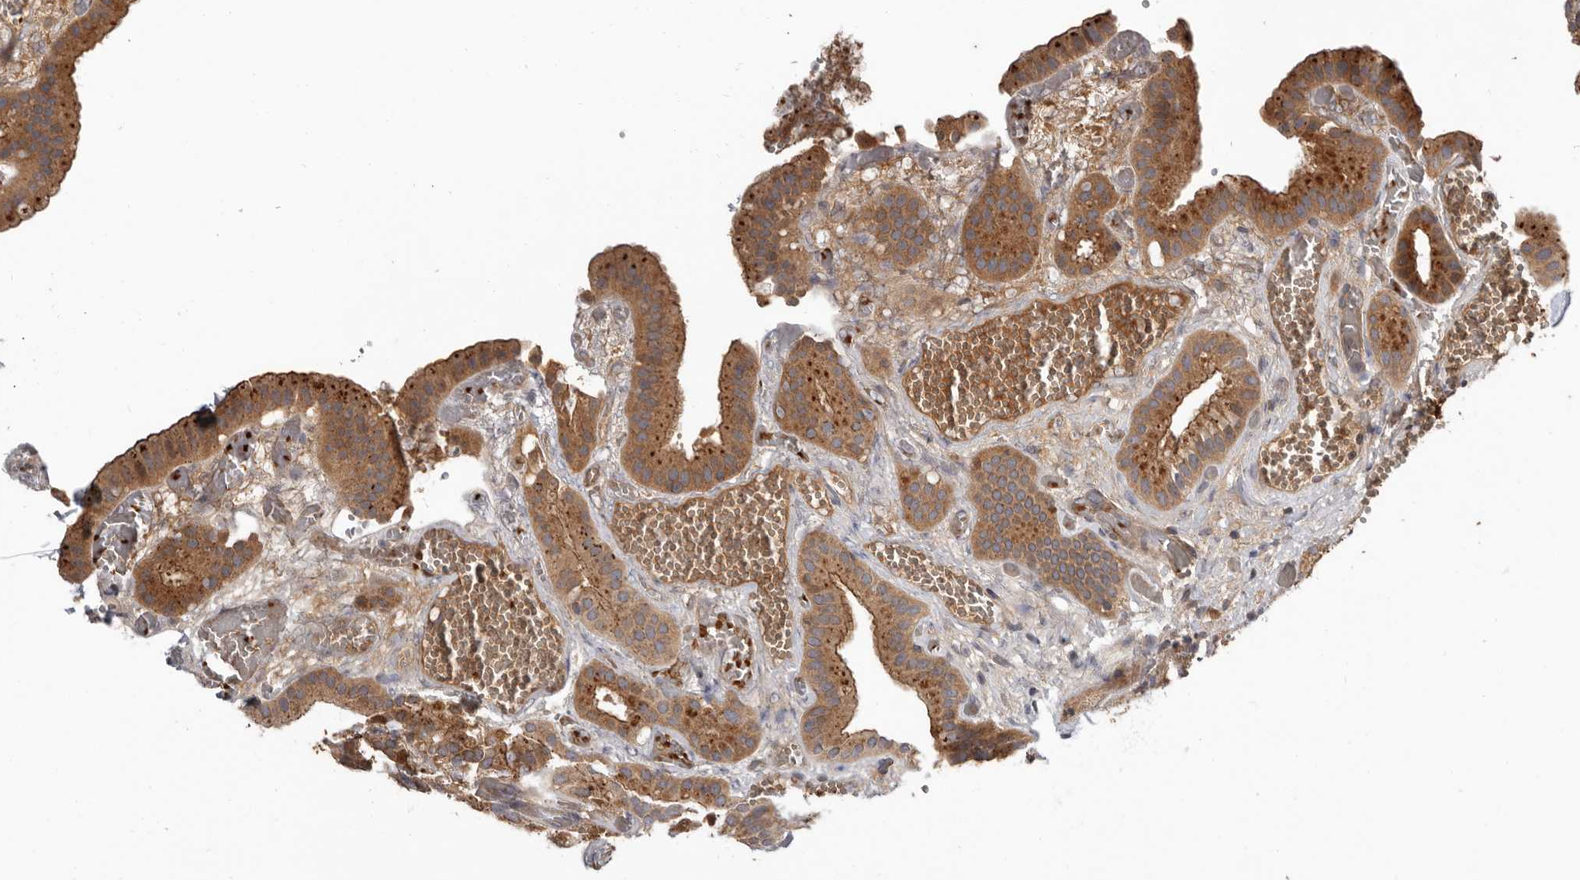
{"staining": {"intensity": "strong", "quantity": ">75%", "location": "cytoplasmic/membranous"}, "tissue": "gallbladder", "cell_type": "Glandular cells", "image_type": "normal", "snomed": [{"axis": "morphology", "description": "Normal tissue, NOS"}, {"axis": "topography", "description": "Gallbladder"}], "caption": "Brown immunohistochemical staining in normal human gallbladder displays strong cytoplasmic/membranous positivity in approximately >75% of glandular cells. (brown staining indicates protein expression, while blue staining denotes nuclei).", "gene": "FGFR4", "patient": {"sex": "female", "age": 64}}